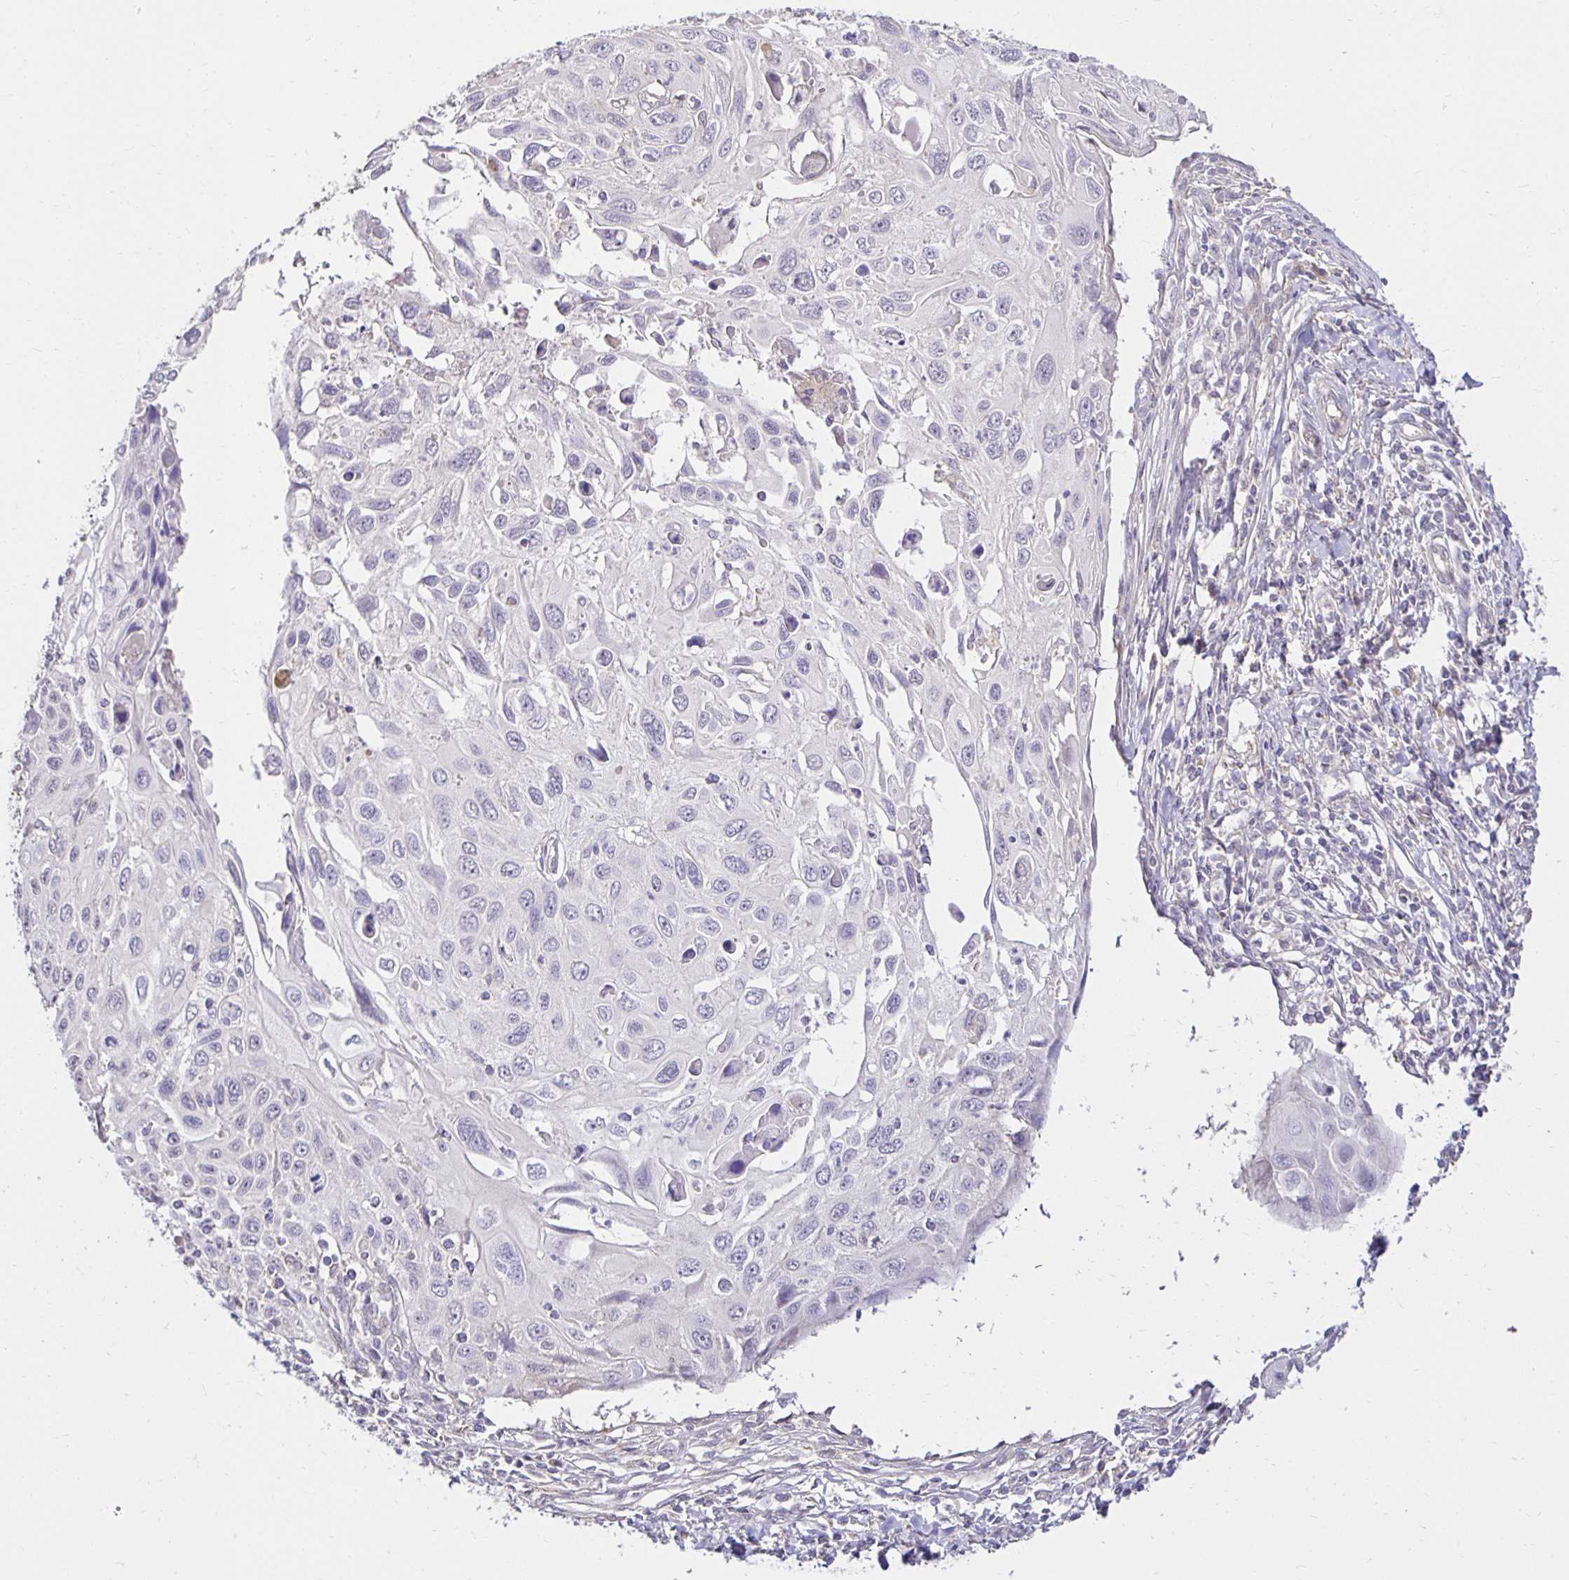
{"staining": {"intensity": "negative", "quantity": "none", "location": "none"}, "tissue": "cervical cancer", "cell_type": "Tumor cells", "image_type": "cancer", "snomed": [{"axis": "morphology", "description": "Squamous cell carcinoma, NOS"}, {"axis": "topography", "description": "Cervix"}], "caption": "This micrograph is of squamous cell carcinoma (cervical) stained with IHC to label a protein in brown with the nuclei are counter-stained blue. There is no positivity in tumor cells.", "gene": "PNPLA3", "patient": {"sex": "female", "age": 70}}